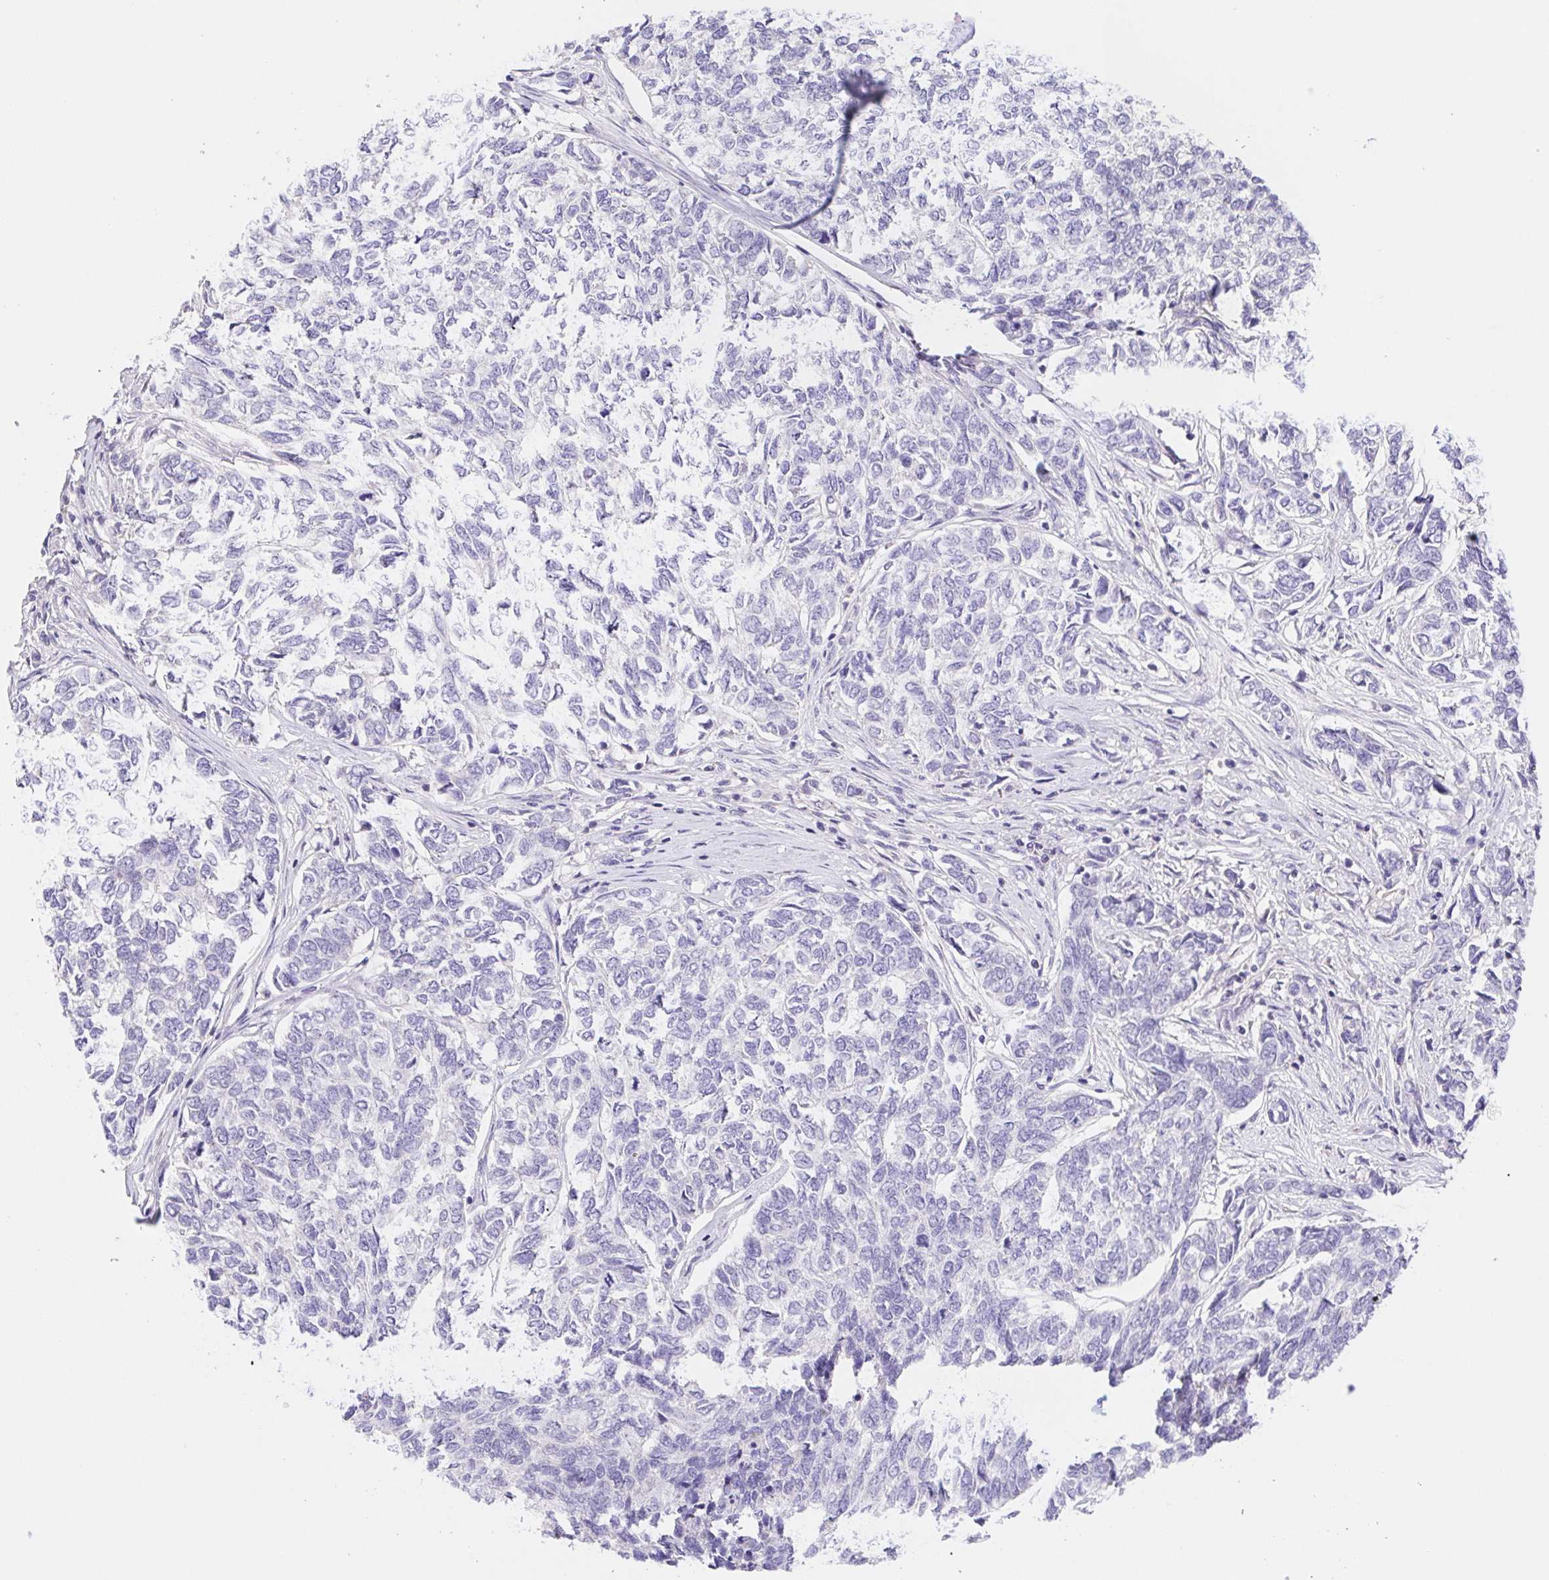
{"staining": {"intensity": "negative", "quantity": "none", "location": "none"}, "tissue": "skin cancer", "cell_type": "Tumor cells", "image_type": "cancer", "snomed": [{"axis": "morphology", "description": "Basal cell carcinoma"}, {"axis": "topography", "description": "Skin"}], "caption": "An IHC histopathology image of skin basal cell carcinoma is shown. There is no staining in tumor cells of skin basal cell carcinoma.", "gene": "FKBP6", "patient": {"sex": "female", "age": 65}}